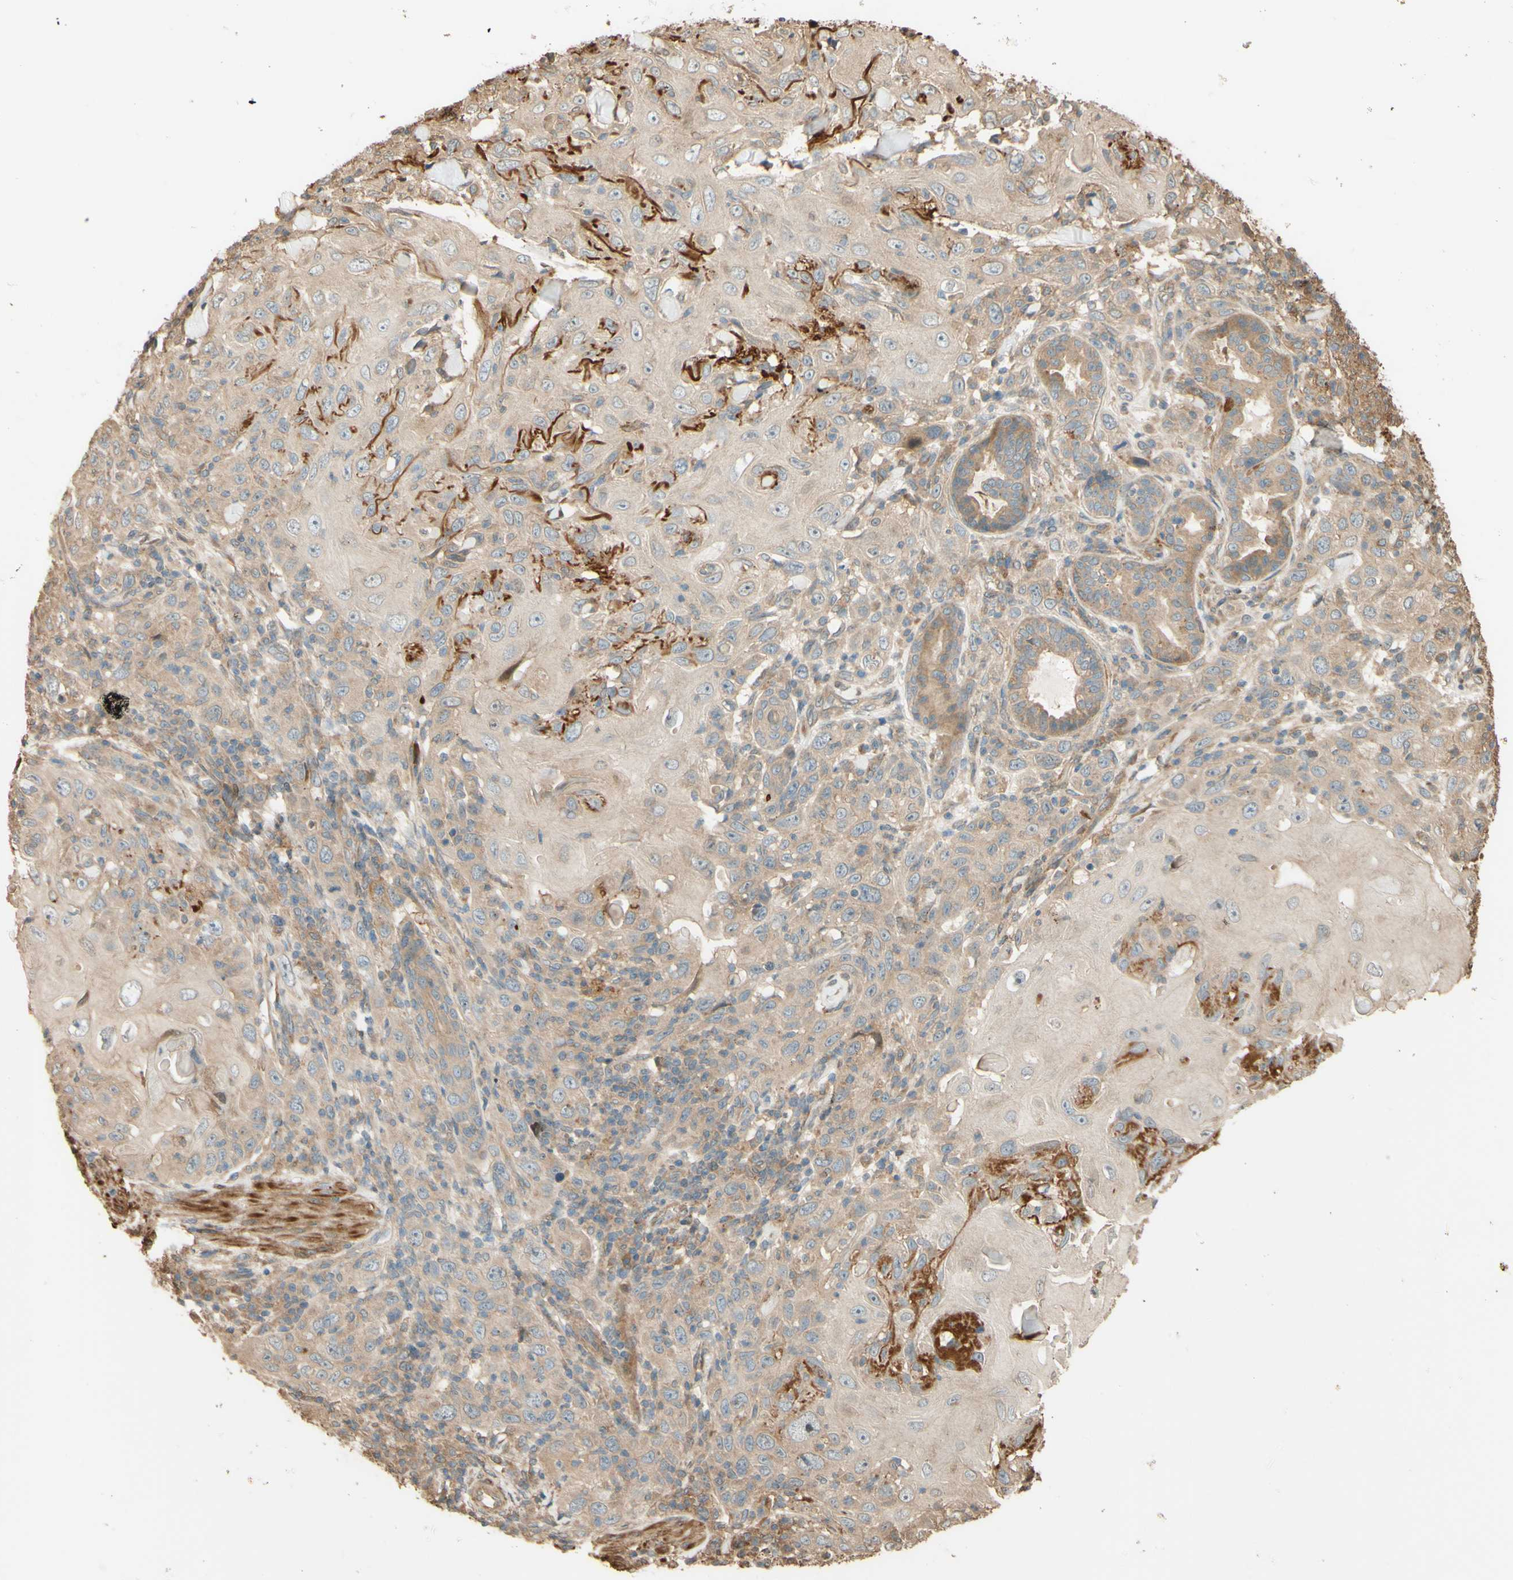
{"staining": {"intensity": "weak", "quantity": ">75%", "location": "cytoplasmic/membranous"}, "tissue": "skin cancer", "cell_type": "Tumor cells", "image_type": "cancer", "snomed": [{"axis": "morphology", "description": "Squamous cell carcinoma, NOS"}, {"axis": "topography", "description": "Skin"}], "caption": "Skin cancer (squamous cell carcinoma) tissue shows weak cytoplasmic/membranous positivity in about >75% of tumor cells", "gene": "RNF19A", "patient": {"sex": "female", "age": 88}}